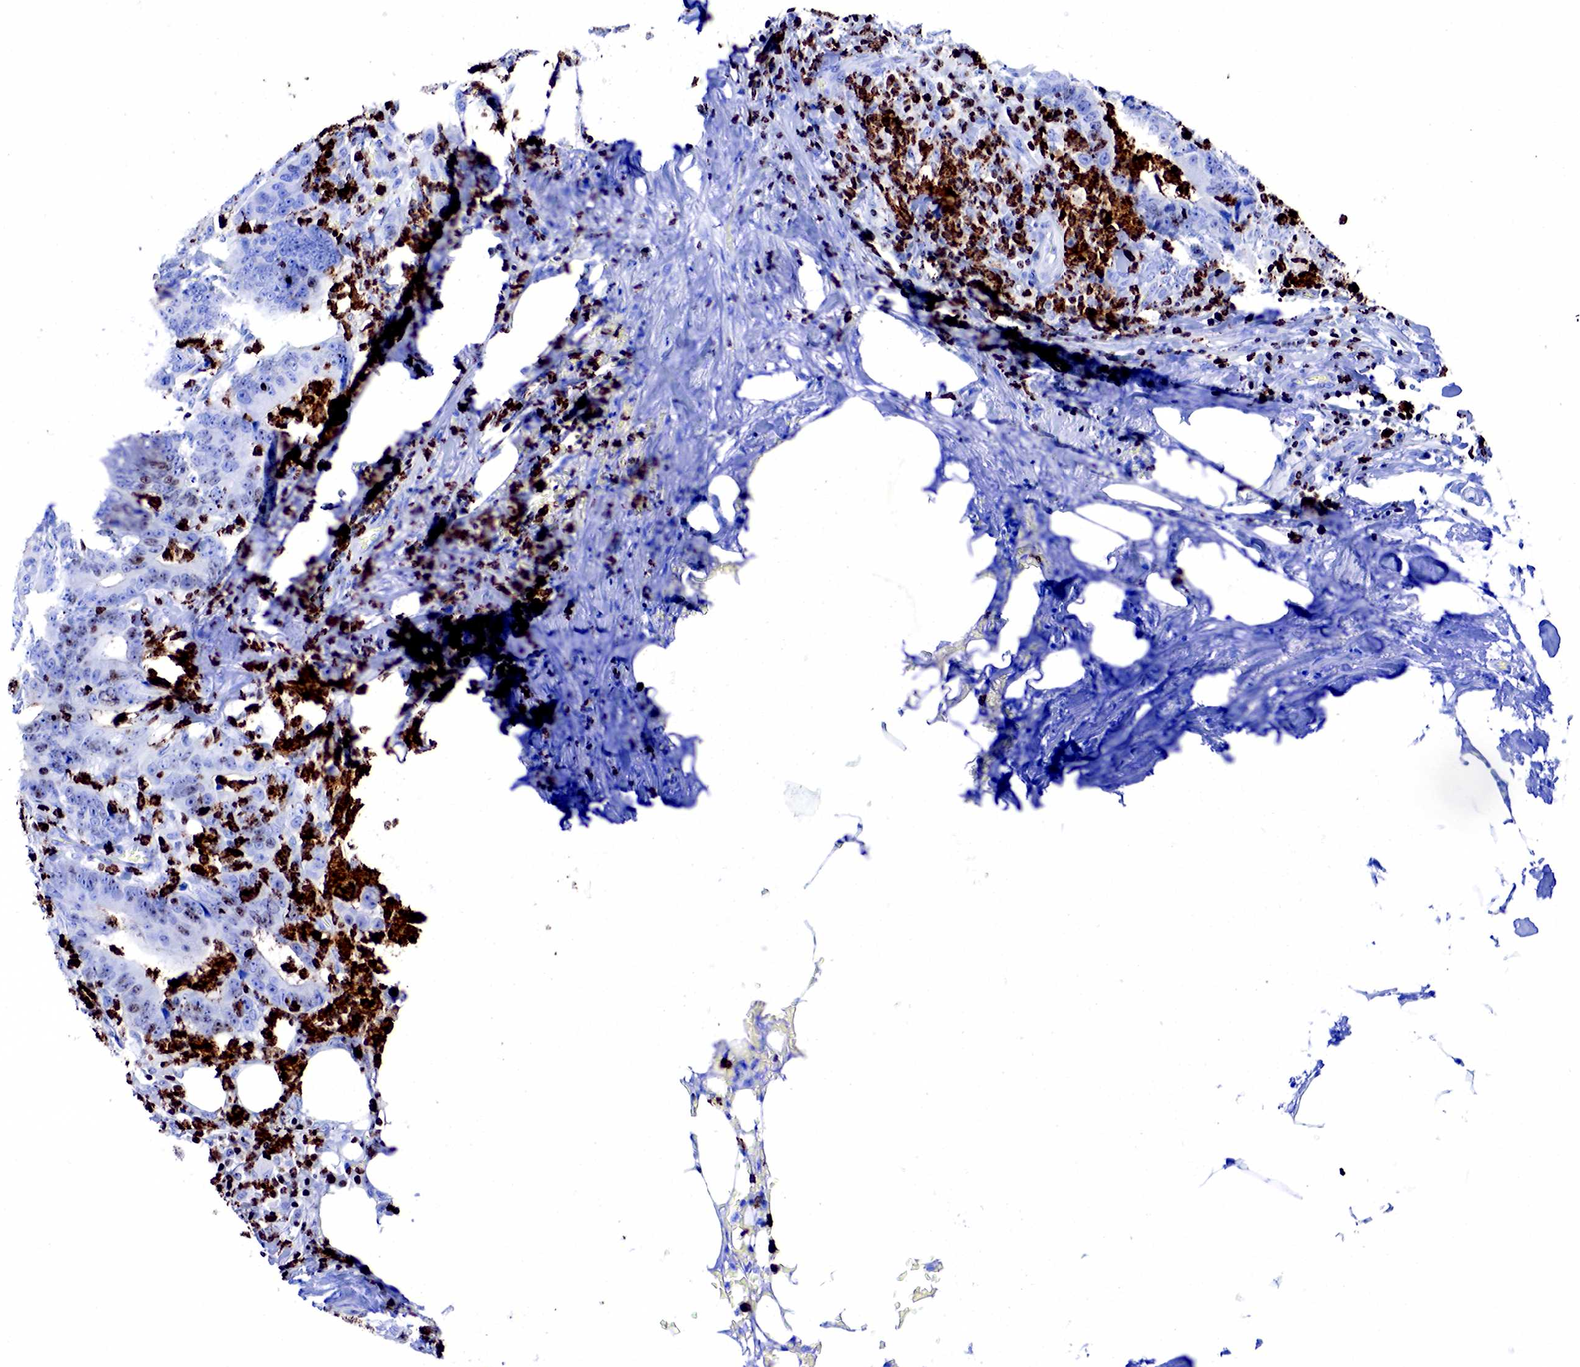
{"staining": {"intensity": "negative", "quantity": "none", "location": "none"}, "tissue": "colorectal cancer", "cell_type": "Tumor cells", "image_type": "cancer", "snomed": [{"axis": "morphology", "description": "Adenocarcinoma, NOS"}, {"axis": "topography", "description": "Colon"}], "caption": "Immunohistochemistry (IHC) of human adenocarcinoma (colorectal) exhibits no expression in tumor cells.", "gene": "FUT4", "patient": {"sex": "female", "age": 76}}